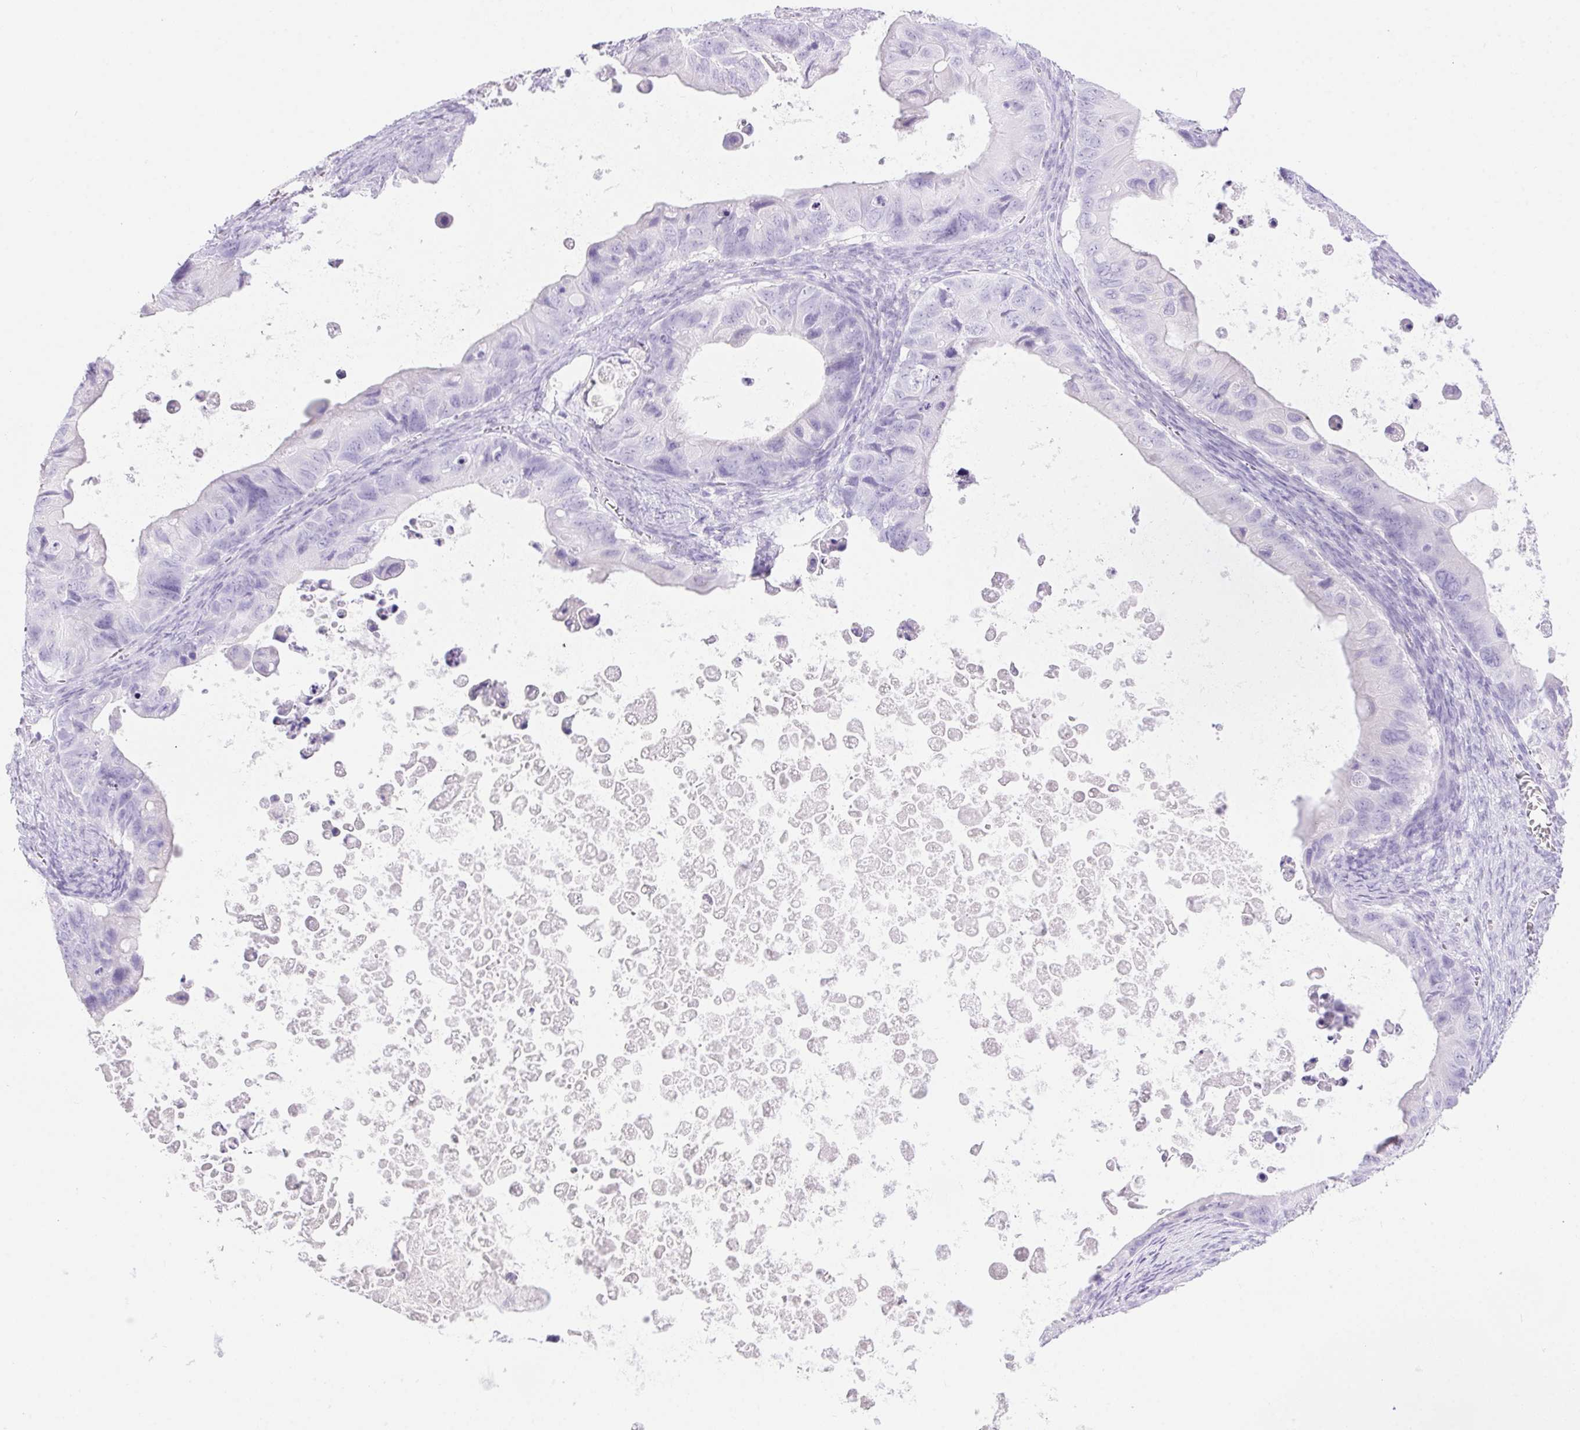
{"staining": {"intensity": "negative", "quantity": "none", "location": "none"}, "tissue": "ovarian cancer", "cell_type": "Tumor cells", "image_type": "cancer", "snomed": [{"axis": "morphology", "description": "Cystadenocarcinoma, mucinous, NOS"}, {"axis": "topography", "description": "Ovary"}], "caption": "High magnification brightfield microscopy of mucinous cystadenocarcinoma (ovarian) stained with DAB (brown) and counterstained with hematoxylin (blue): tumor cells show no significant staining. The staining was performed using DAB (3,3'-diaminobenzidine) to visualize the protein expression in brown, while the nuclei were stained in blue with hematoxylin (Magnification: 20x).", "gene": "ERP27", "patient": {"sex": "female", "age": 64}}